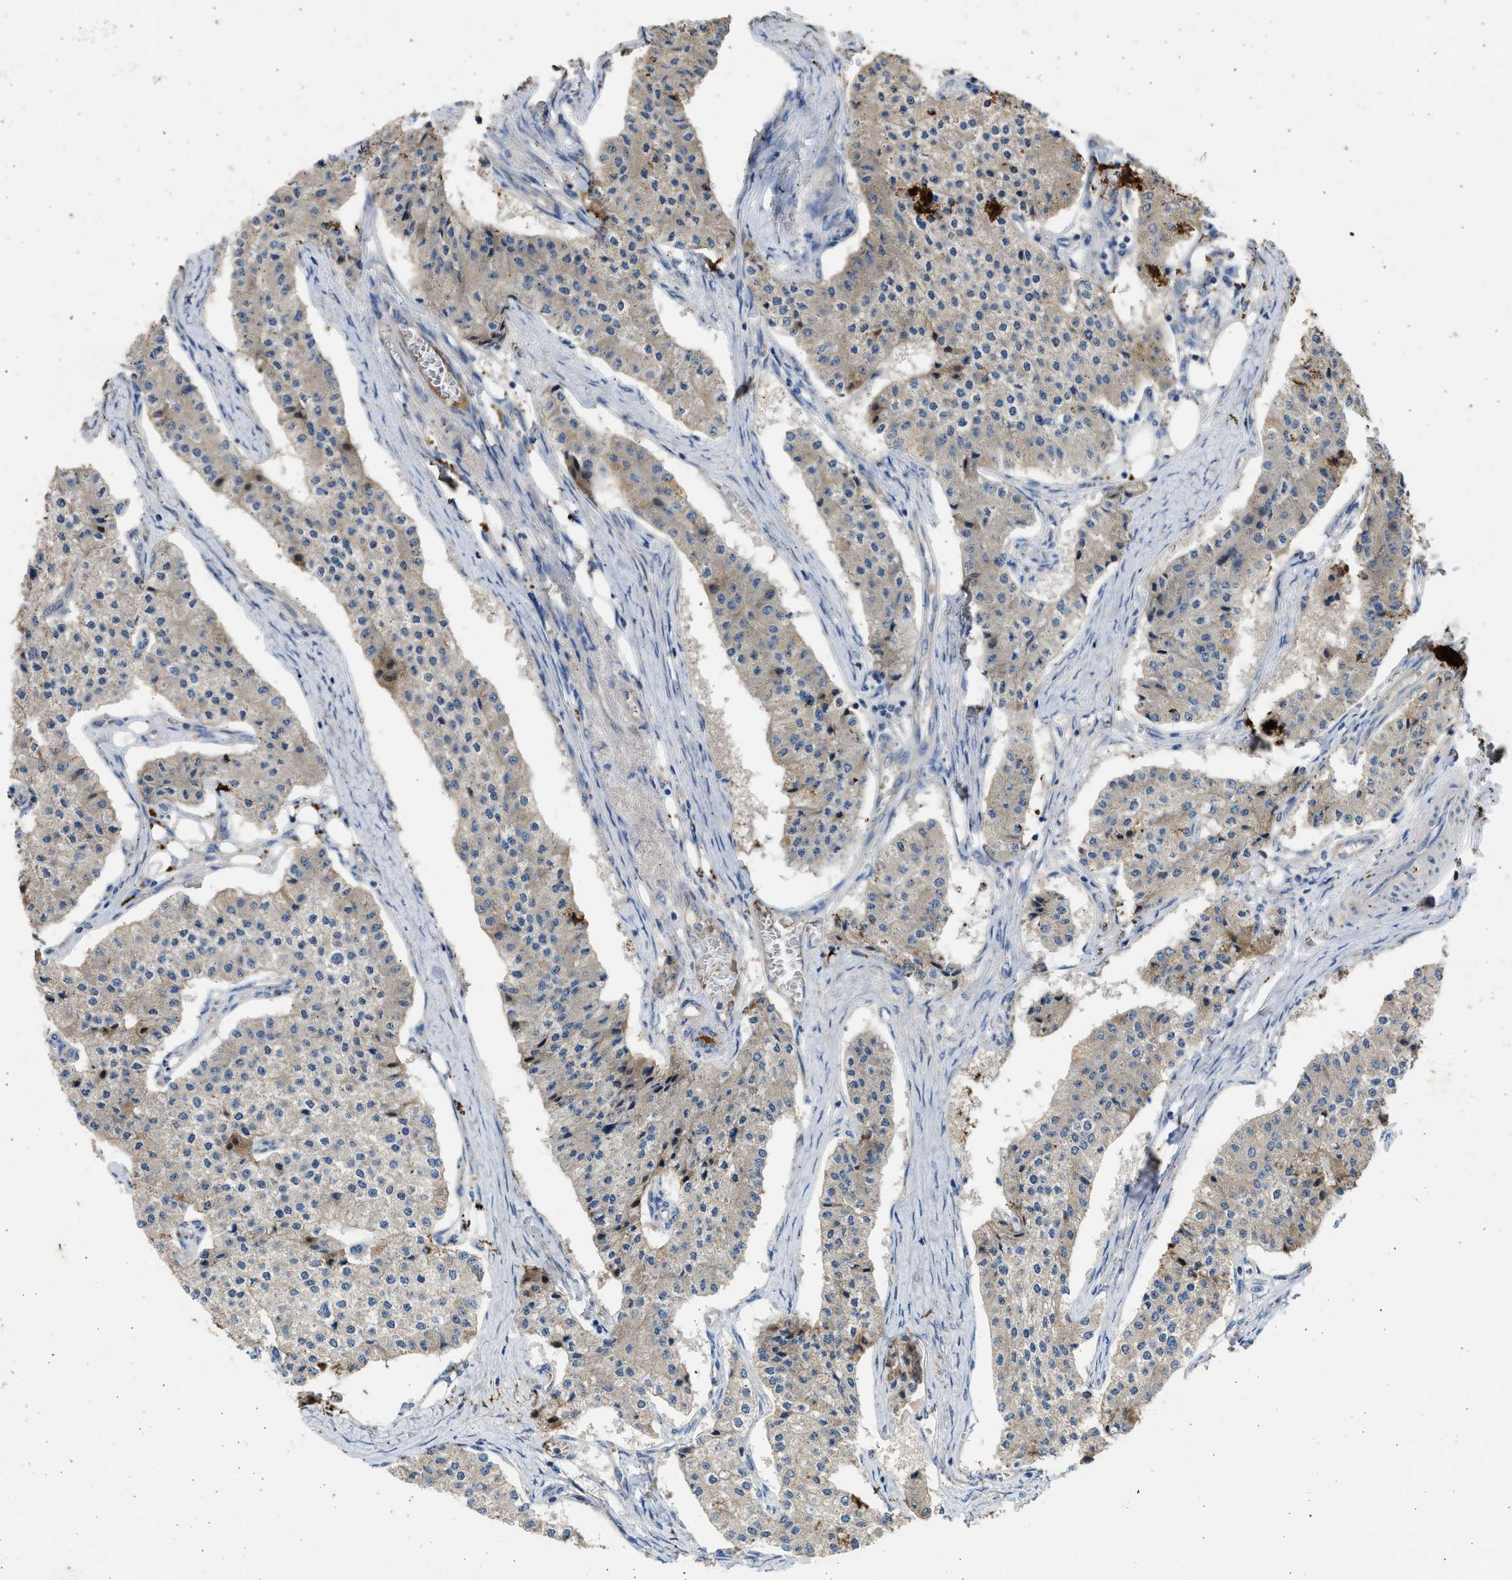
{"staining": {"intensity": "moderate", "quantity": "<25%", "location": "cytoplasmic/membranous"}, "tissue": "carcinoid", "cell_type": "Tumor cells", "image_type": "cancer", "snomed": [{"axis": "morphology", "description": "Carcinoid, malignant, NOS"}, {"axis": "topography", "description": "Colon"}], "caption": "A brown stain highlights moderate cytoplasmic/membranous positivity of a protein in human carcinoid (malignant) tumor cells.", "gene": "CSRNP2", "patient": {"sex": "female", "age": 52}}